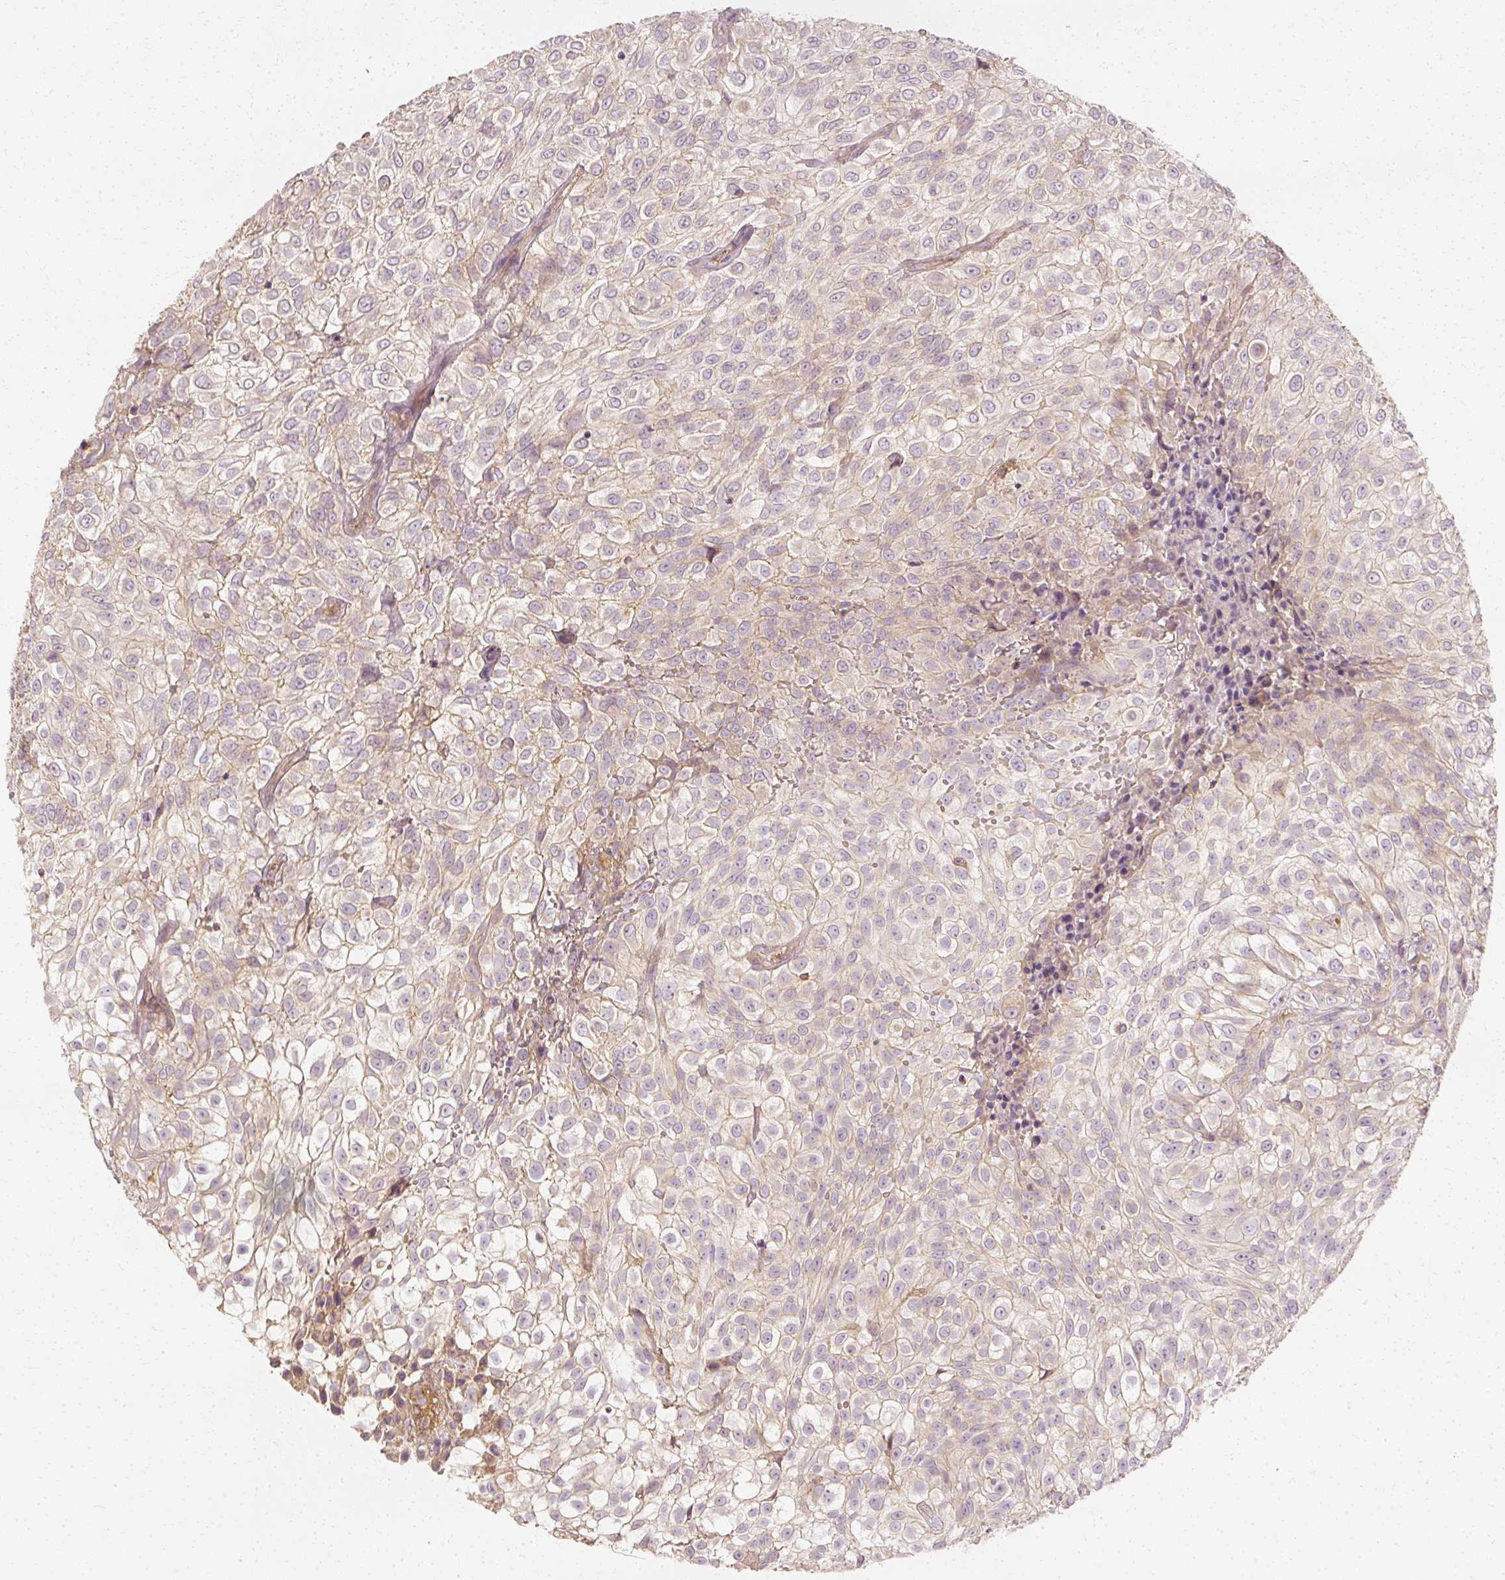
{"staining": {"intensity": "weak", "quantity": "<25%", "location": "cytoplasmic/membranous"}, "tissue": "urothelial cancer", "cell_type": "Tumor cells", "image_type": "cancer", "snomed": [{"axis": "morphology", "description": "Urothelial carcinoma, High grade"}, {"axis": "topography", "description": "Urinary bladder"}], "caption": "Tumor cells show no significant protein positivity in urothelial cancer.", "gene": "GNAQ", "patient": {"sex": "male", "age": 56}}